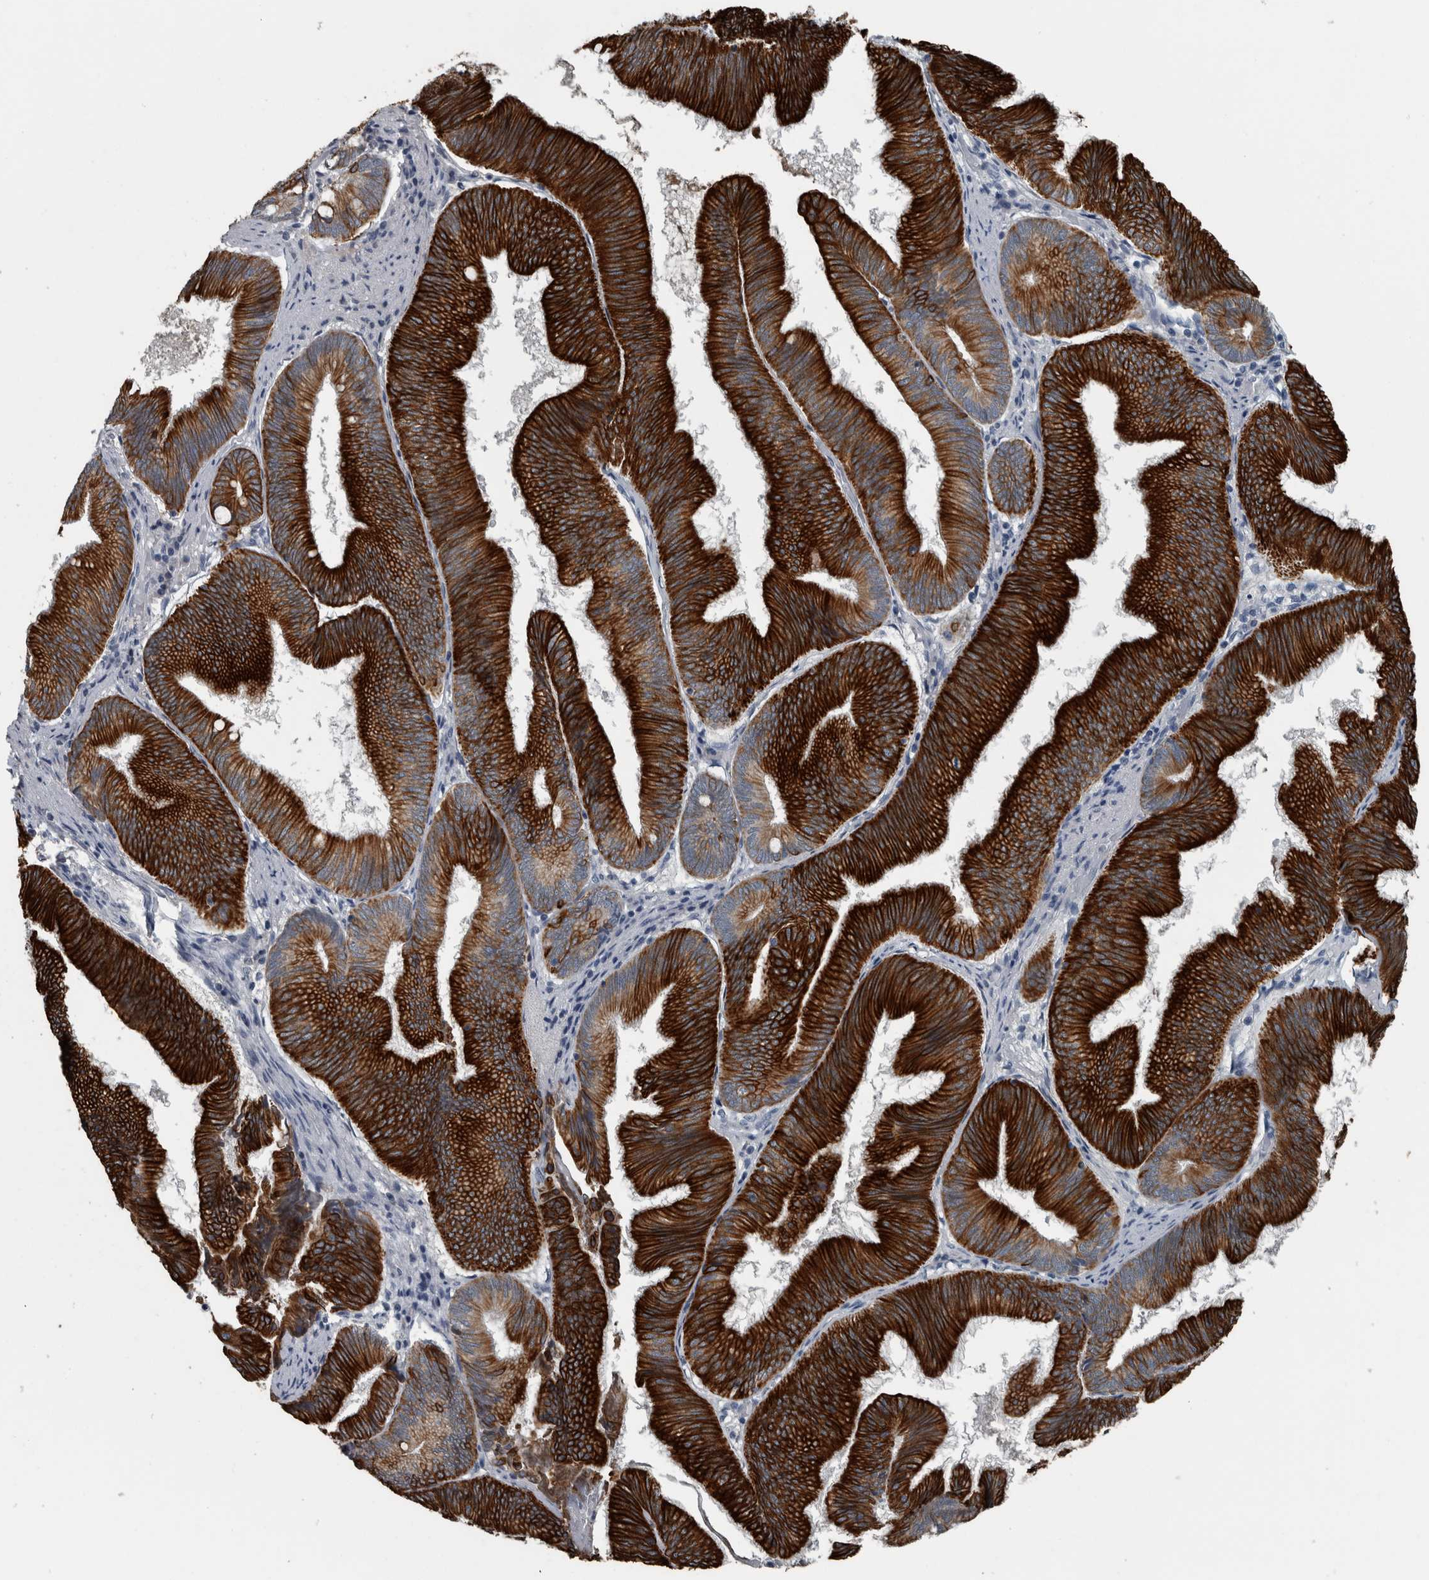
{"staining": {"intensity": "strong", "quantity": ">75%", "location": "cytoplasmic/membranous"}, "tissue": "pancreatic cancer", "cell_type": "Tumor cells", "image_type": "cancer", "snomed": [{"axis": "morphology", "description": "Adenocarcinoma, NOS"}, {"axis": "topography", "description": "Pancreas"}], "caption": "Protein expression analysis of pancreatic adenocarcinoma demonstrates strong cytoplasmic/membranous positivity in approximately >75% of tumor cells.", "gene": "KRT20", "patient": {"sex": "male", "age": 82}}